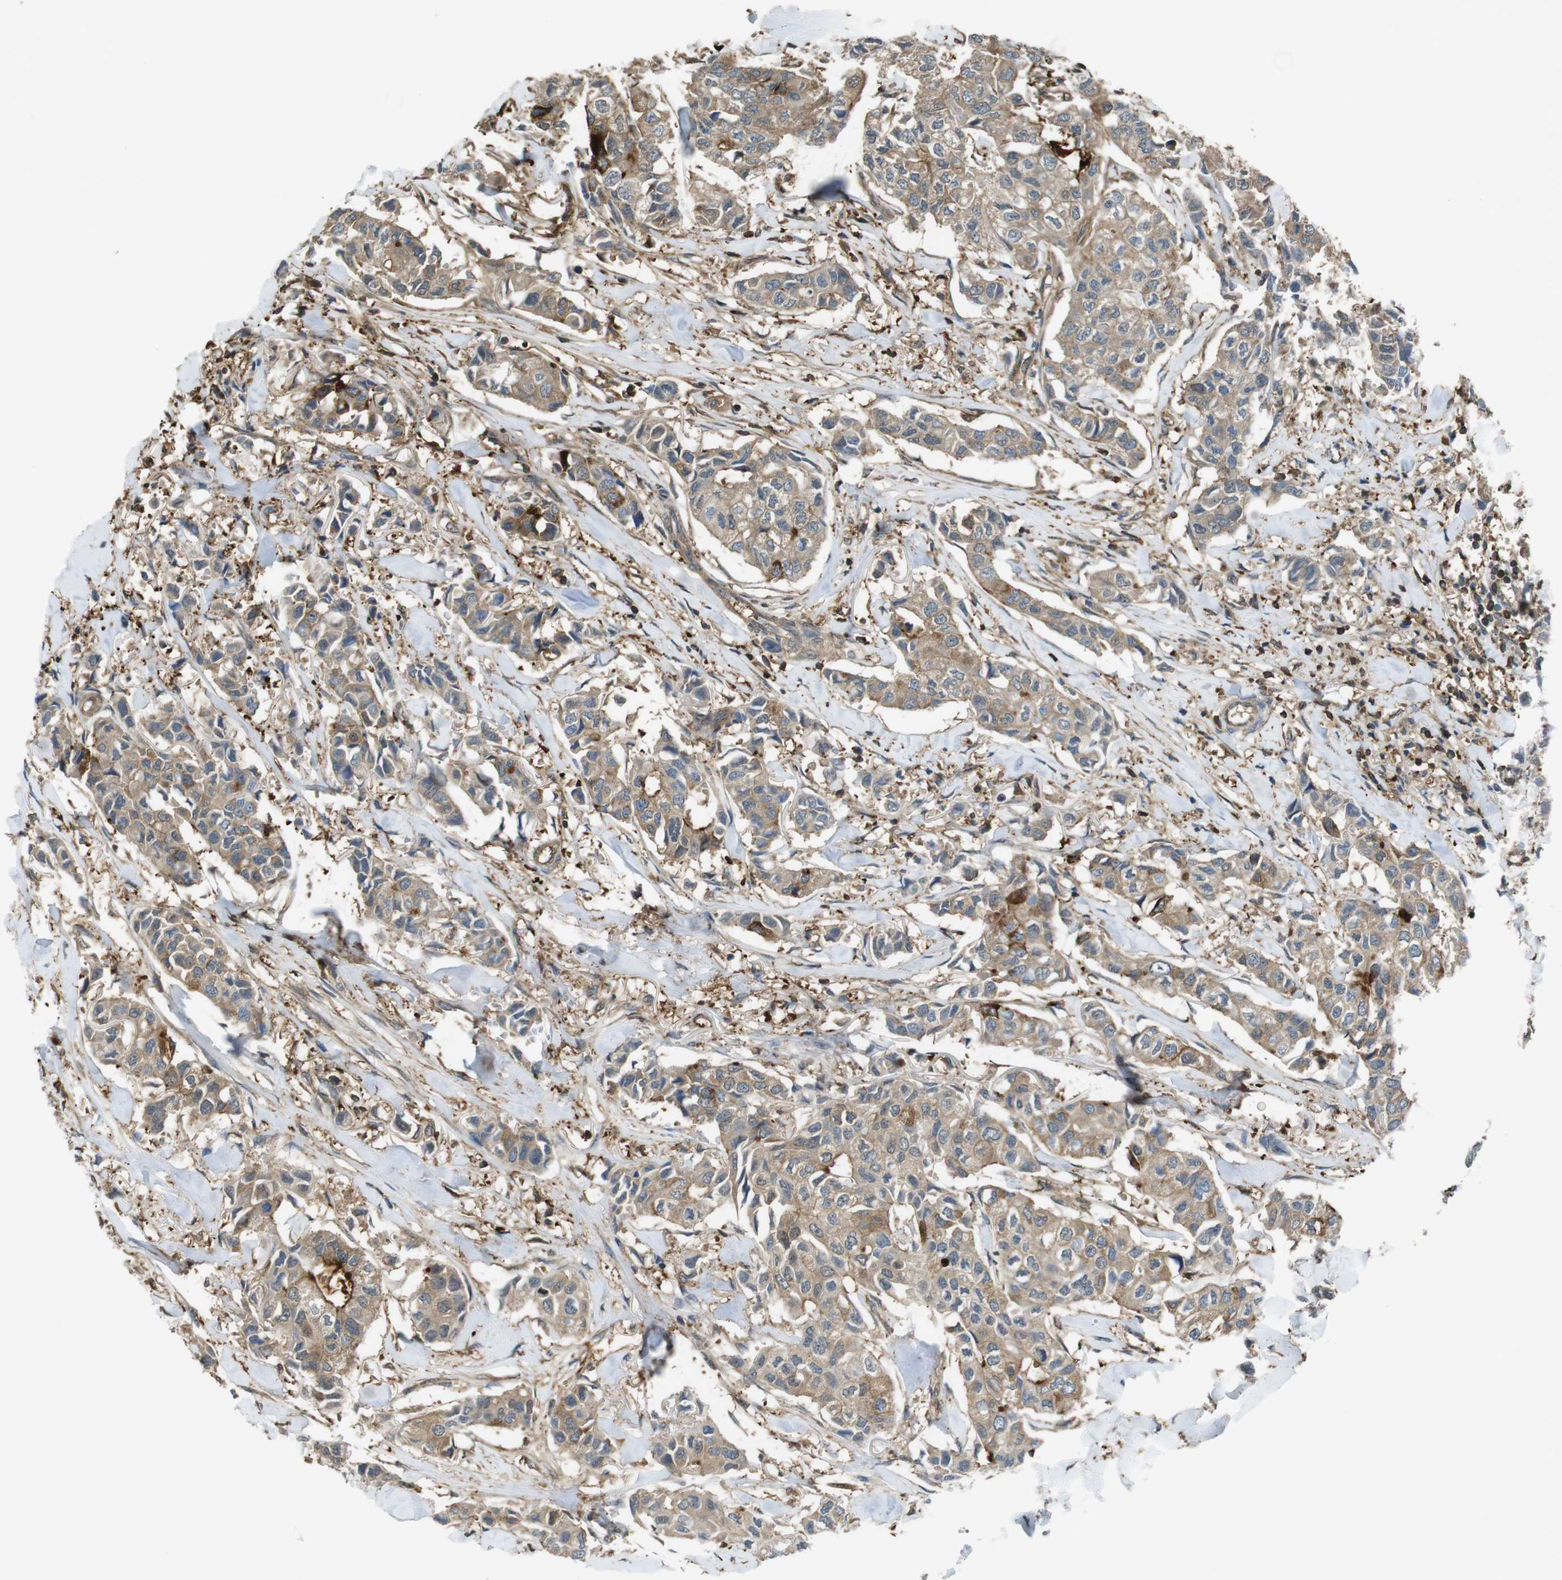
{"staining": {"intensity": "moderate", "quantity": ">75%", "location": "cytoplasmic/membranous"}, "tissue": "breast cancer", "cell_type": "Tumor cells", "image_type": "cancer", "snomed": [{"axis": "morphology", "description": "Duct carcinoma"}, {"axis": "topography", "description": "Breast"}], "caption": "High-magnification brightfield microscopy of breast cancer stained with DAB (3,3'-diaminobenzidine) (brown) and counterstained with hematoxylin (blue). tumor cells exhibit moderate cytoplasmic/membranous expression is appreciated in about>75% of cells. Immunohistochemistry (ihc) stains the protein in brown and the nuclei are stained blue.", "gene": "ARHGDIA", "patient": {"sex": "female", "age": 80}}